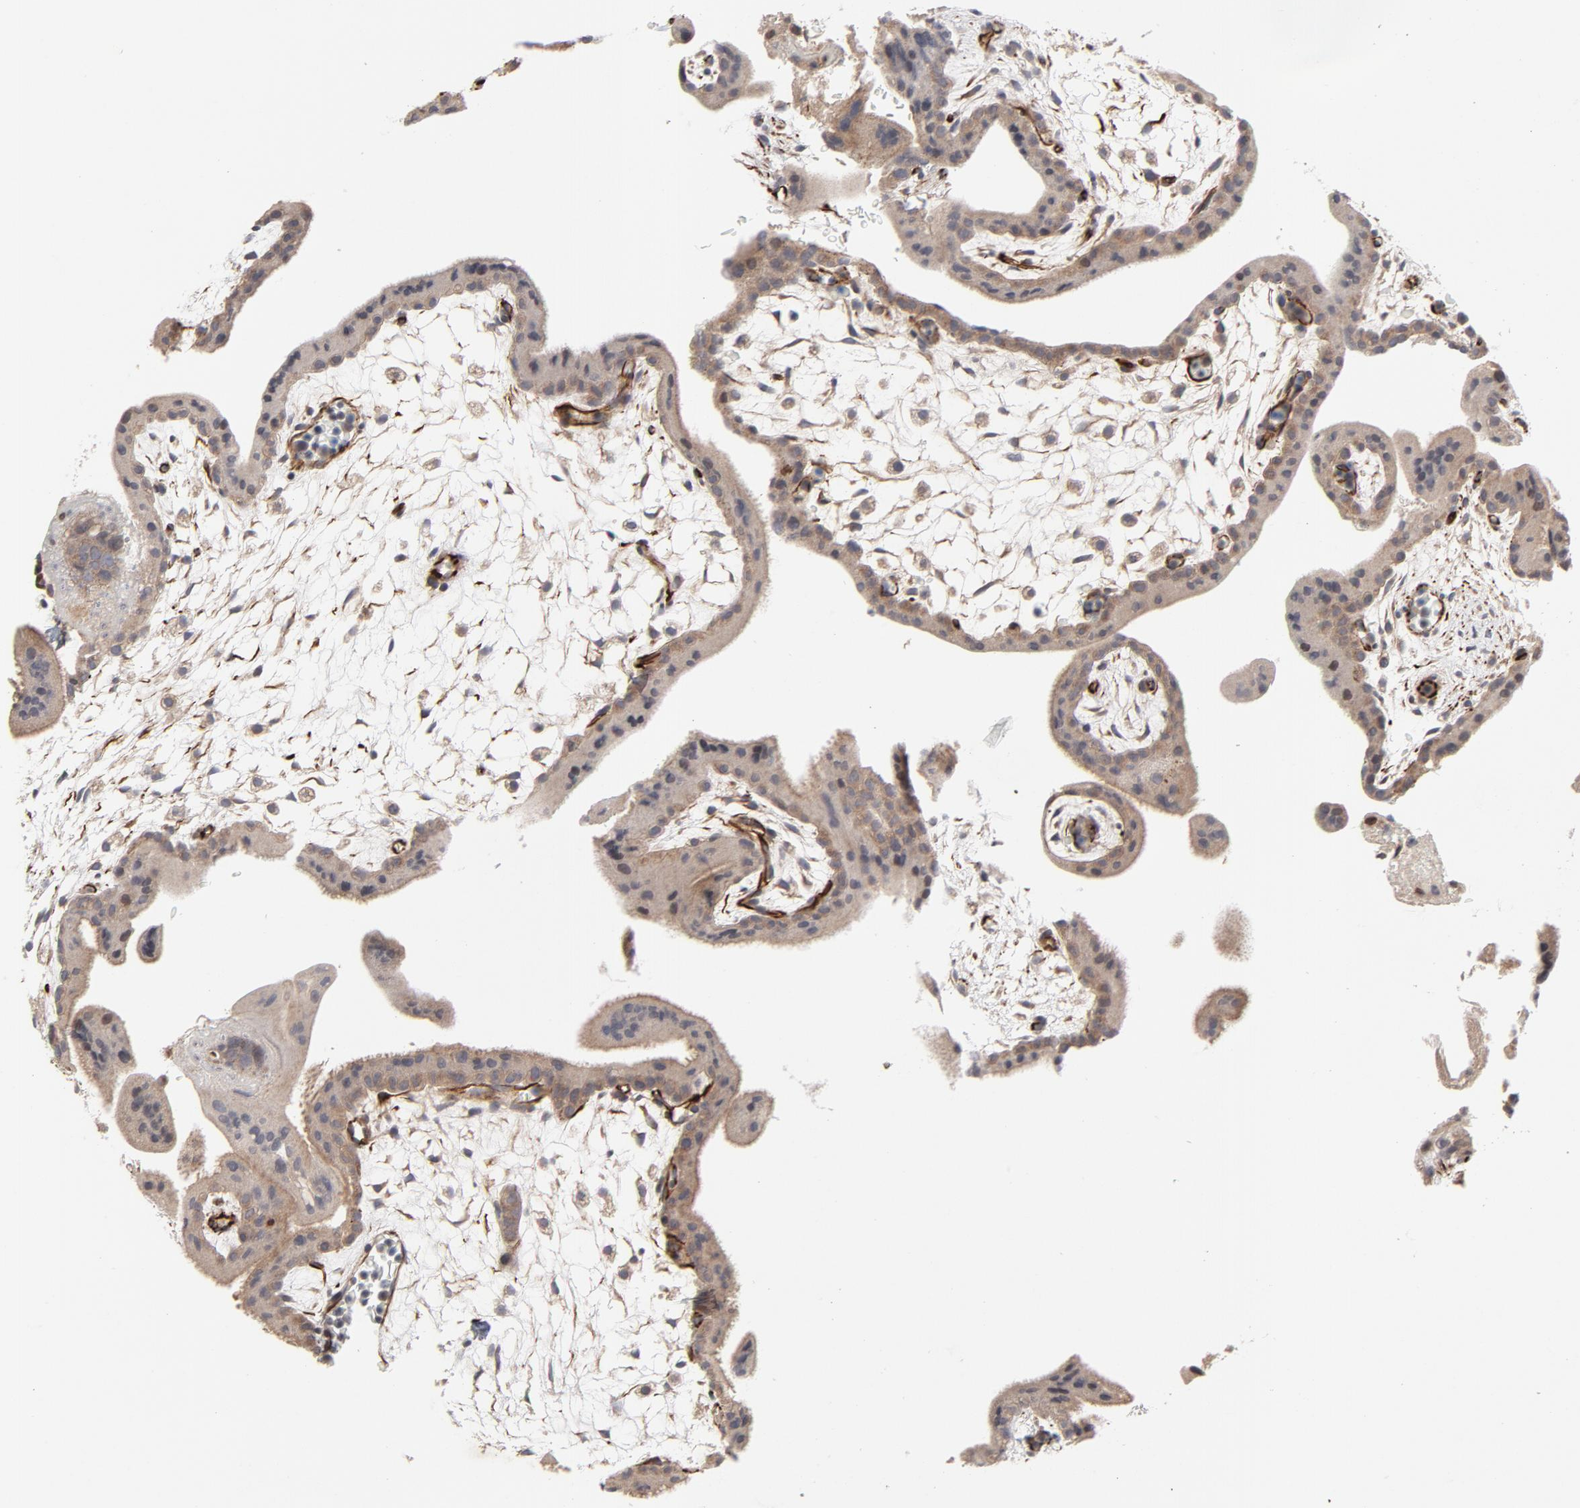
{"staining": {"intensity": "weak", "quantity": ">75%", "location": "cytoplasmic/membranous"}, "tissue": "placenta", "cell_type": "Decidual cells", "image_type": "normal", "snomed": [{"axis": "morphology", "description": "Normal tissue, NOS"}, {"axis": "topography", "description": "Placenta"}], "caption": "Protein expression analysis of normal placenta reveals weak cytoplasmic/membranous expression in approximately >75% of decidual cells. (DAB (3,3'-diaminobenzidine) IHC, brown staining for protein, blue staining for nuclei).", "gene": "DNAAF2", "patient": {"sex": "female", "age": 35}}